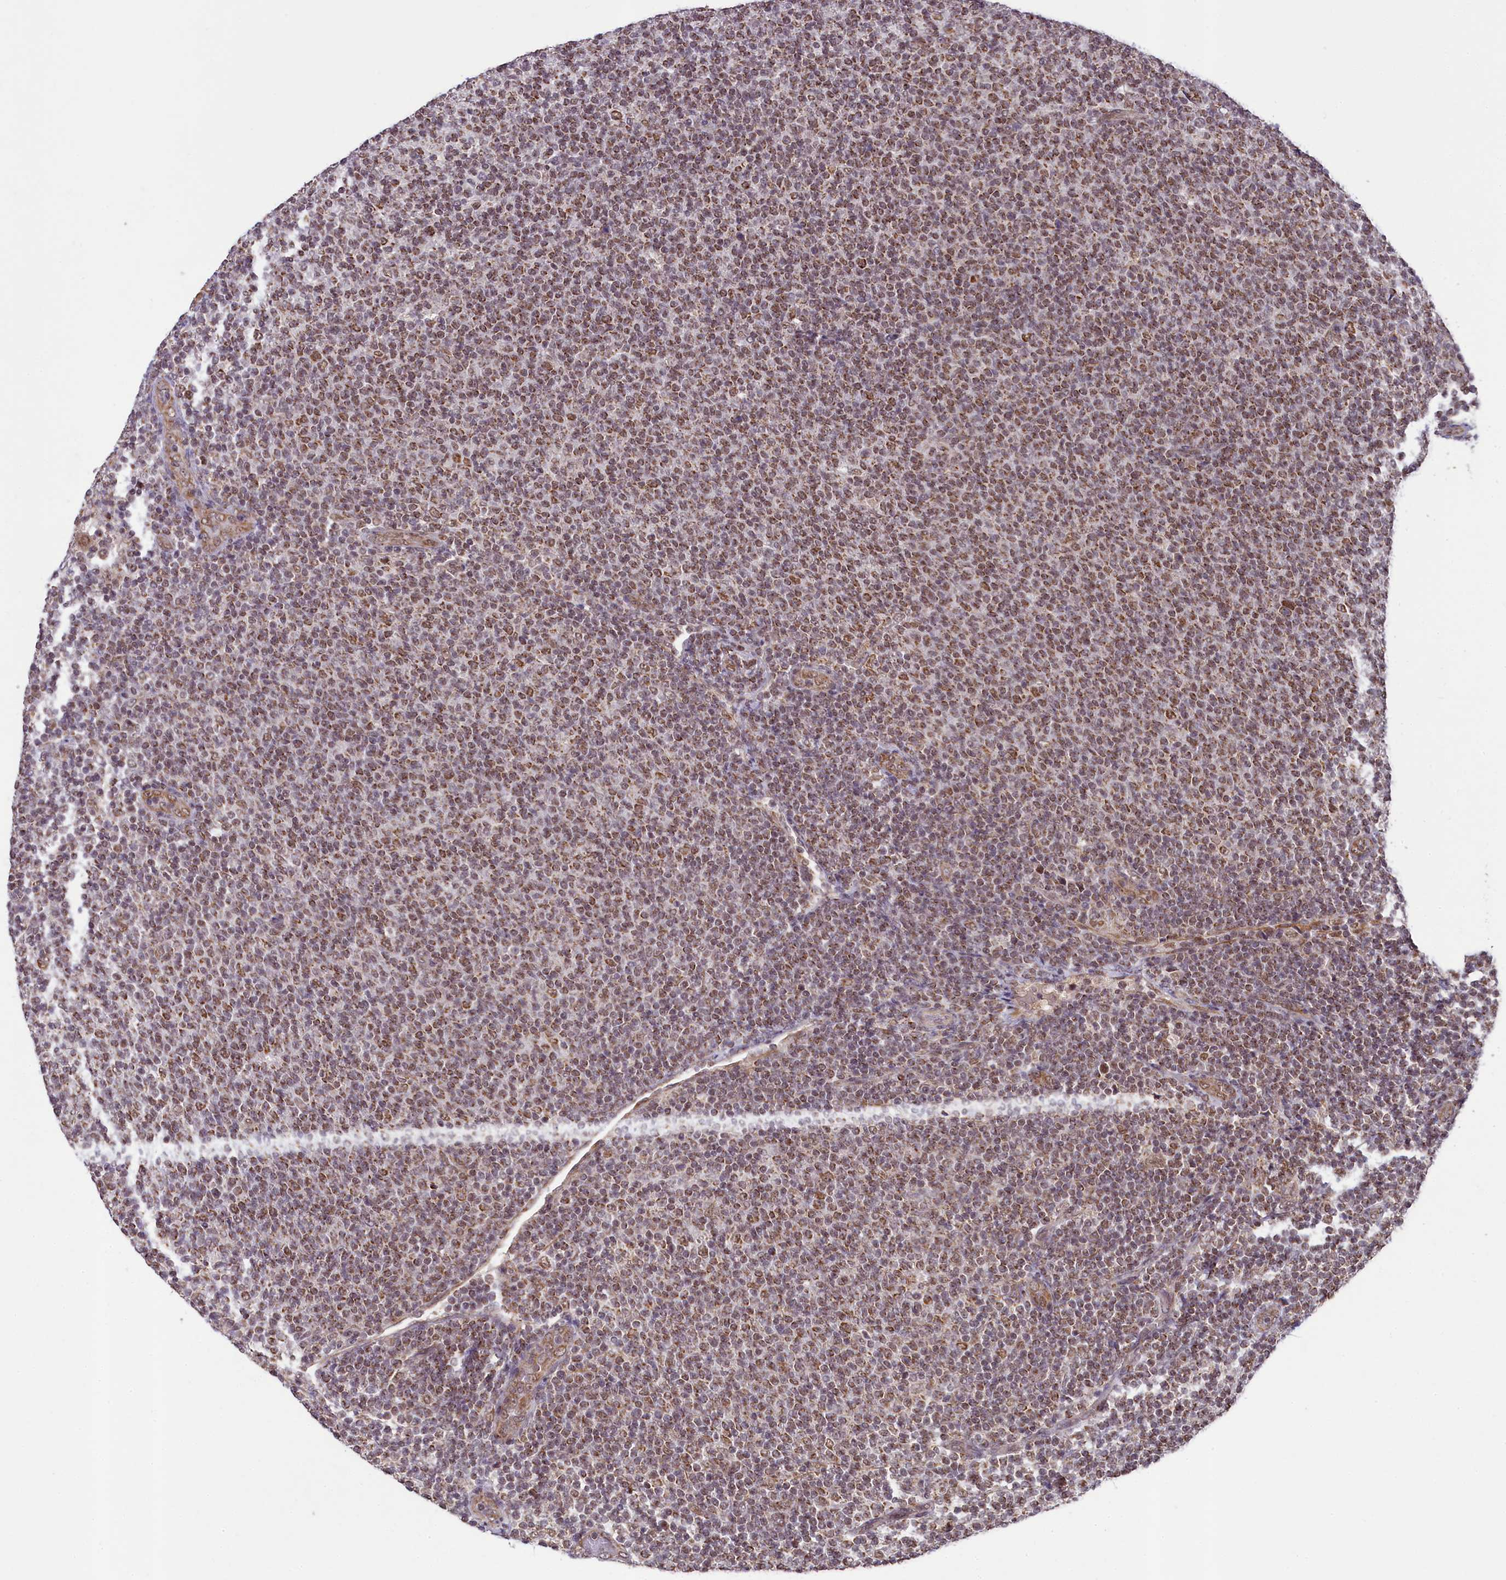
{"staining": {"intensity": "moderate", "quantity": ">75%", "location": "cytoplasmic/membranous,nuclear"}, "tissue": "lymphoma", "cell_type": "Tumor cells", "image_type": "cancer", "snomed": [{"axis": "morphology", "description": "Malignant lymphoma, non-Hodgkin's type, Low grade"}, {"axis": "topography", "description": "Lymph node"}], "caption": "Immunohistochemistry (IHC) (DAB (3,3'-diaminobenzidine)) staining of human malignant lymphoma, non-Hodgkin's type (low-grade) exhibits moderate cytoplasmic/membranous and nuclear protein staining in about >75% of tumor cells.", "gene": "PAF1", "patient": {"sex": "male", "age": 66}}